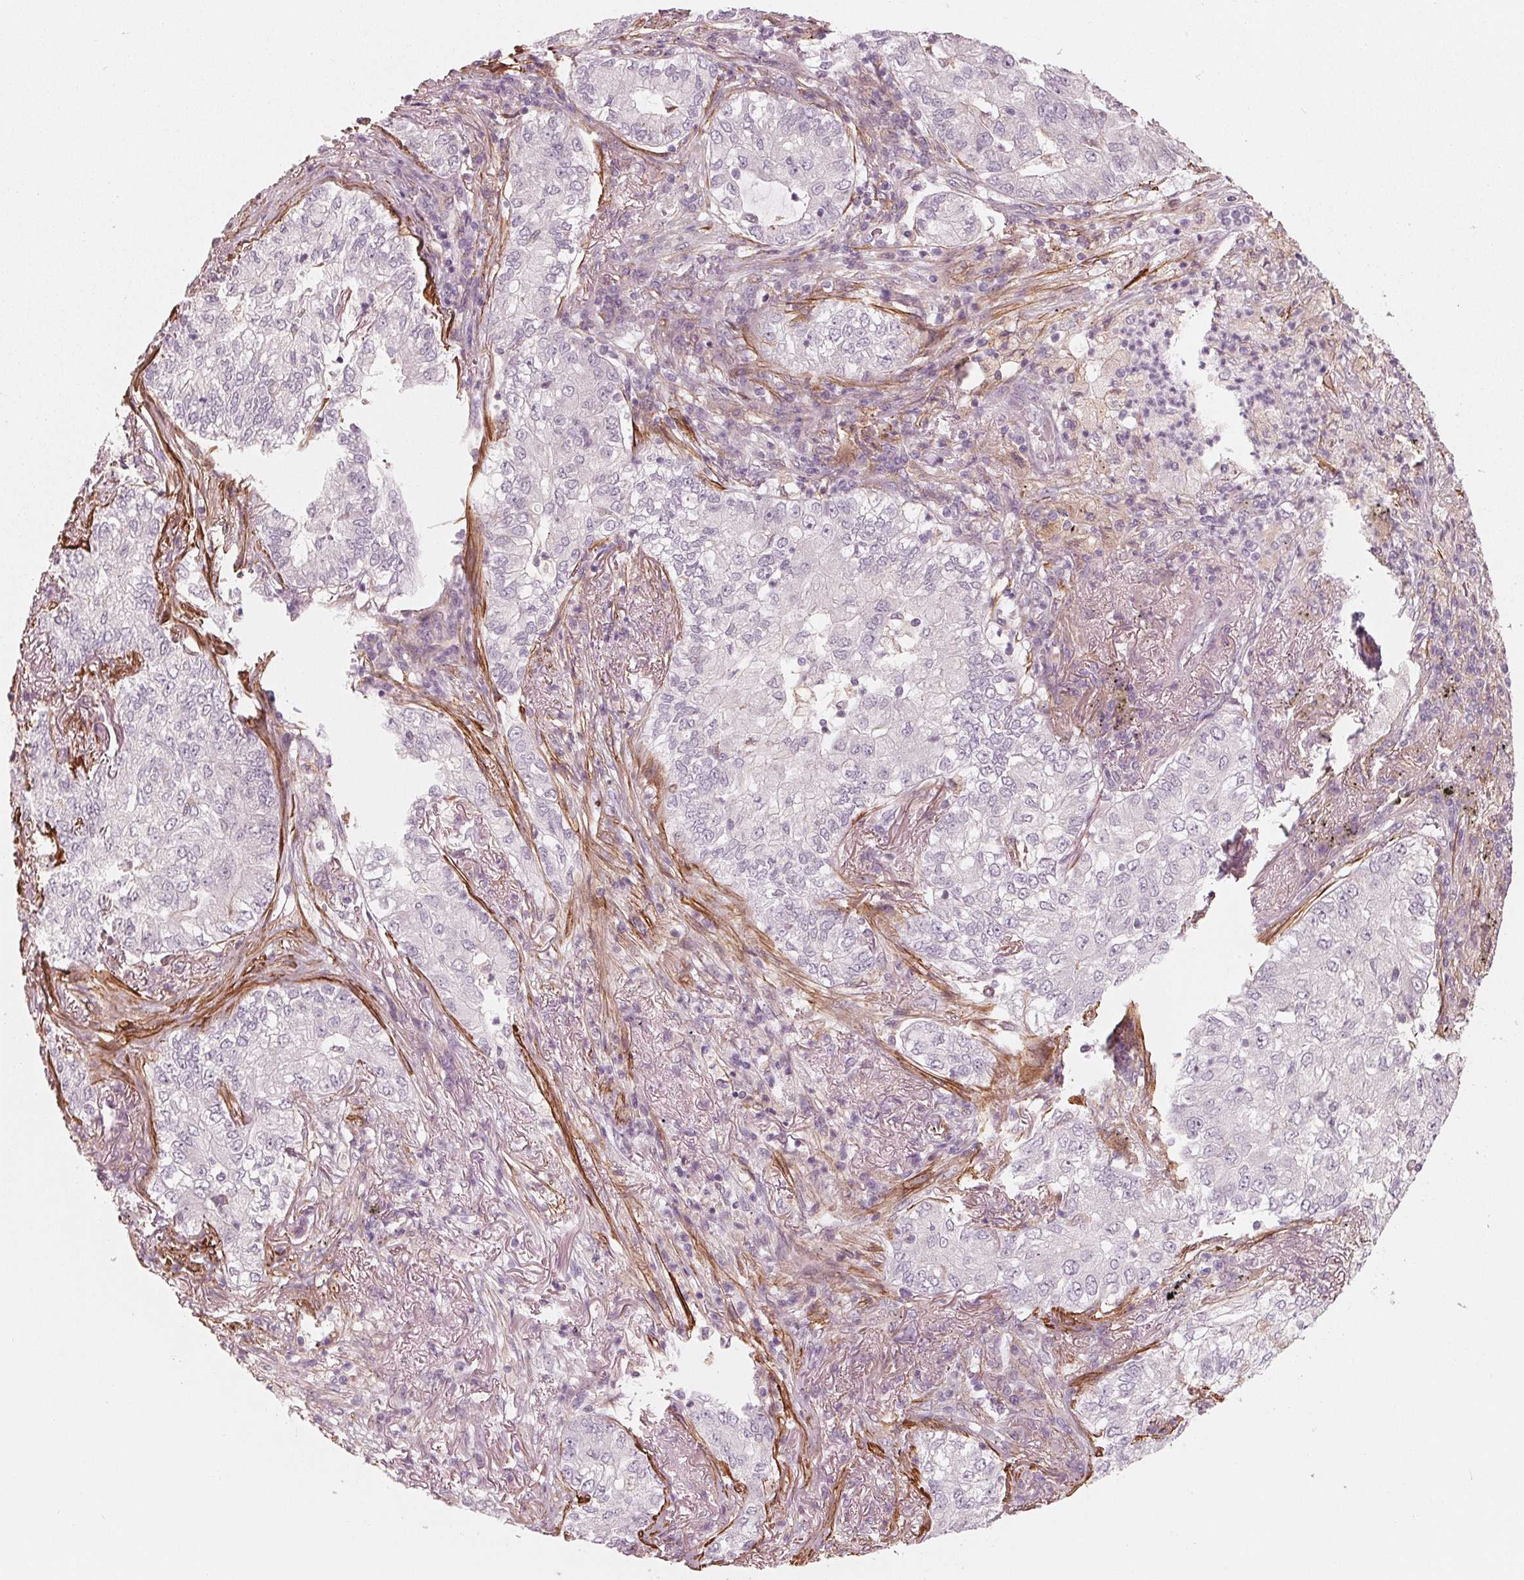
{"staining": {"intensity": "negative", "quantity": "none", "location": "none"}, "tissue": "lung cancer", "cell_type": "Tumor cells", "image_type": "cancer", "snomed": [{"axis": "morphology", "description": "Adenocarcinoma, NOS"}, {"axis": "topography", "description": "Lung"}], "caption": "An immunohistochemistry (IHC) image of lung adenocarcinoma is shown. There is no staining in tumor cells of lung adenocarcinoma. Nuclei are stained in blue.", "gene": "MIER3", "patient": {"sex": "female", "age": 73}}